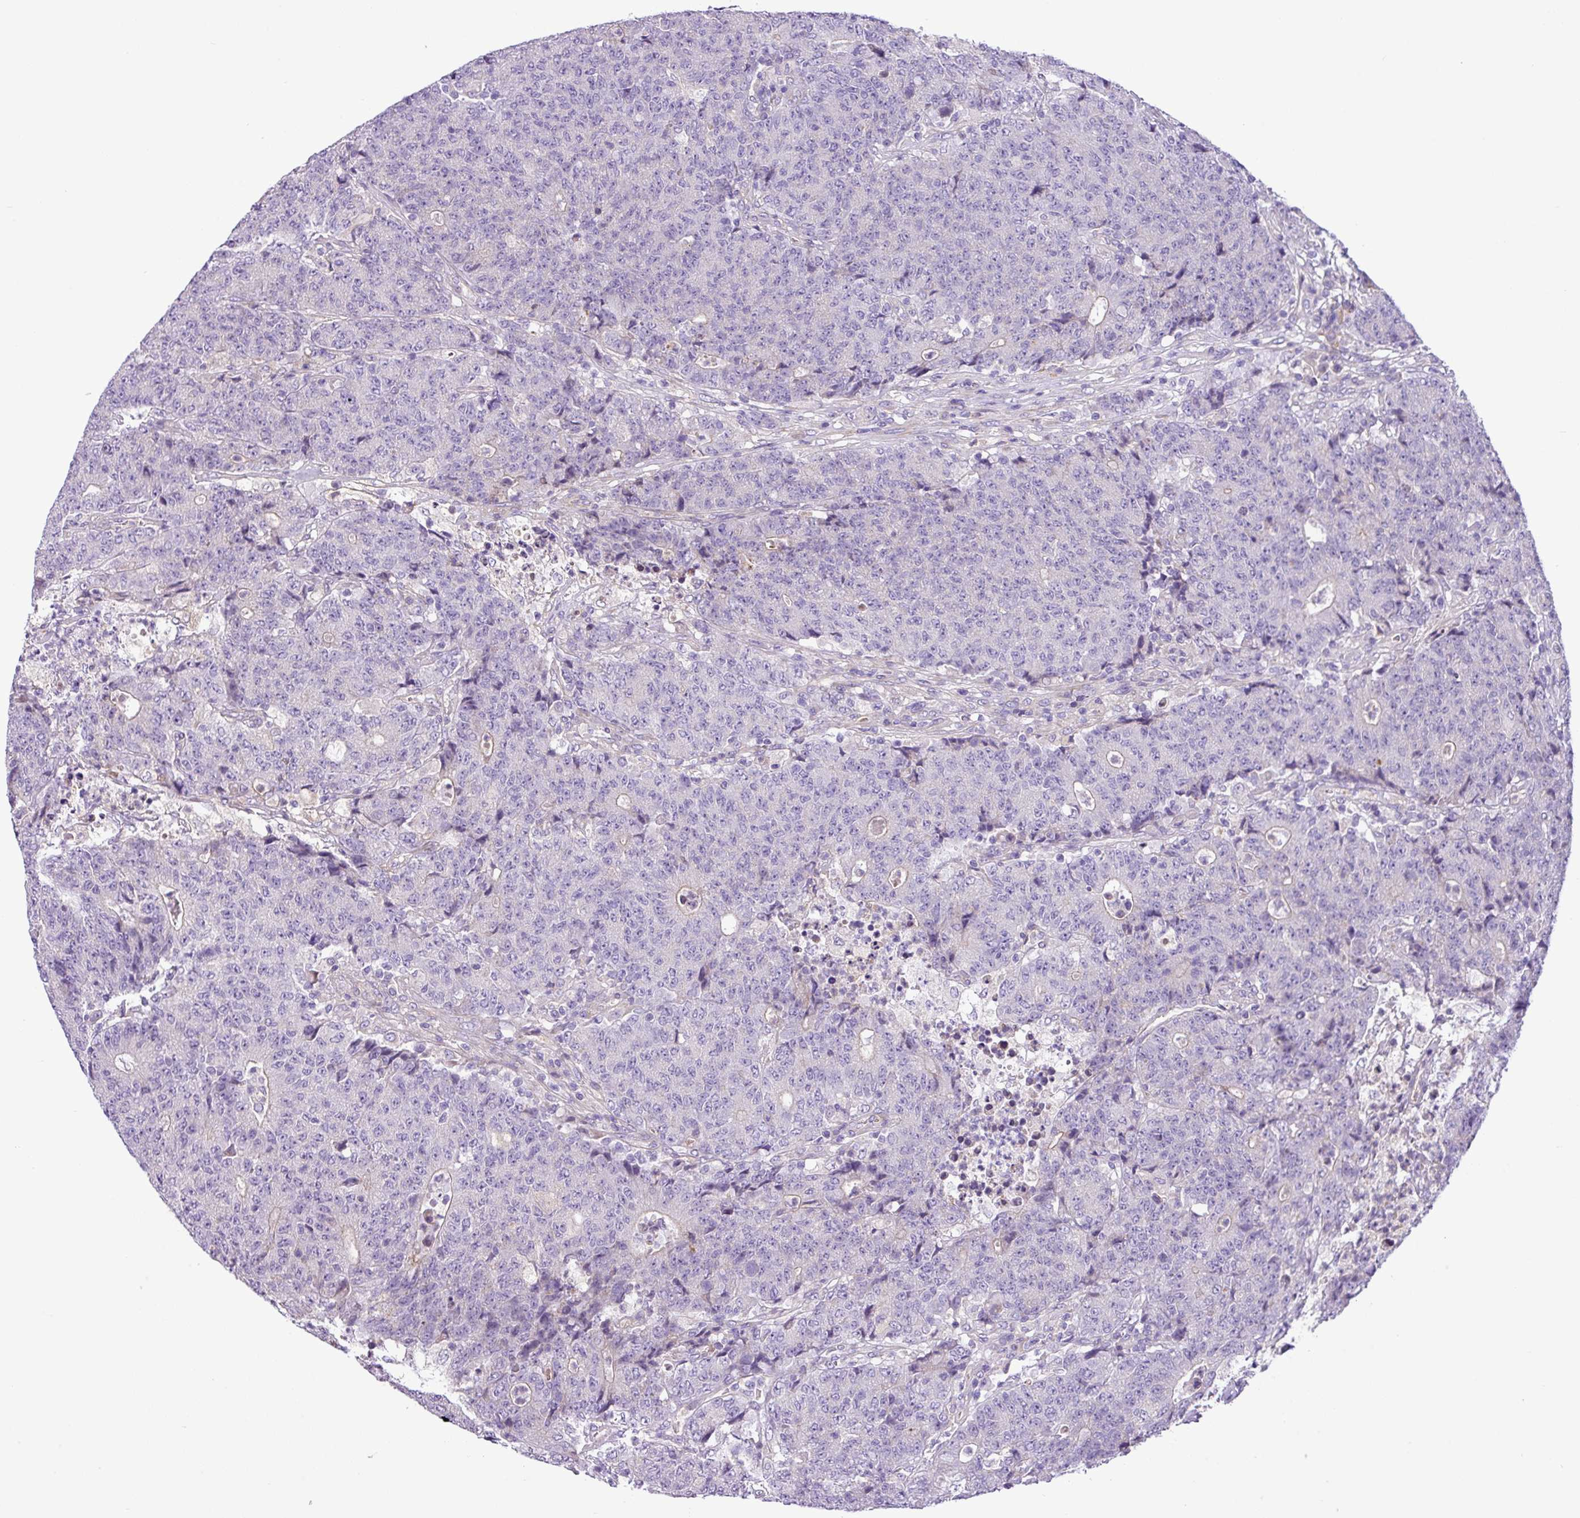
{"staining": {"intensity": "negative", "quantity": "none", "location": "none"}, "tissue": "colorectal cancer", "cell_type": "Tumor cells", "image_type": "cancer", "snomed": [{"axis": "morphology", "description": "Adenocarcinoma, NOS"}, {"axis": "topography", "description": "Colon"}], "caption": "Tumor cells are negative for protein expression in human colorectal cancer (adenocarcinoma).", "gene": "C11orf91", "patient": {"sex": "female", "age": 75}}